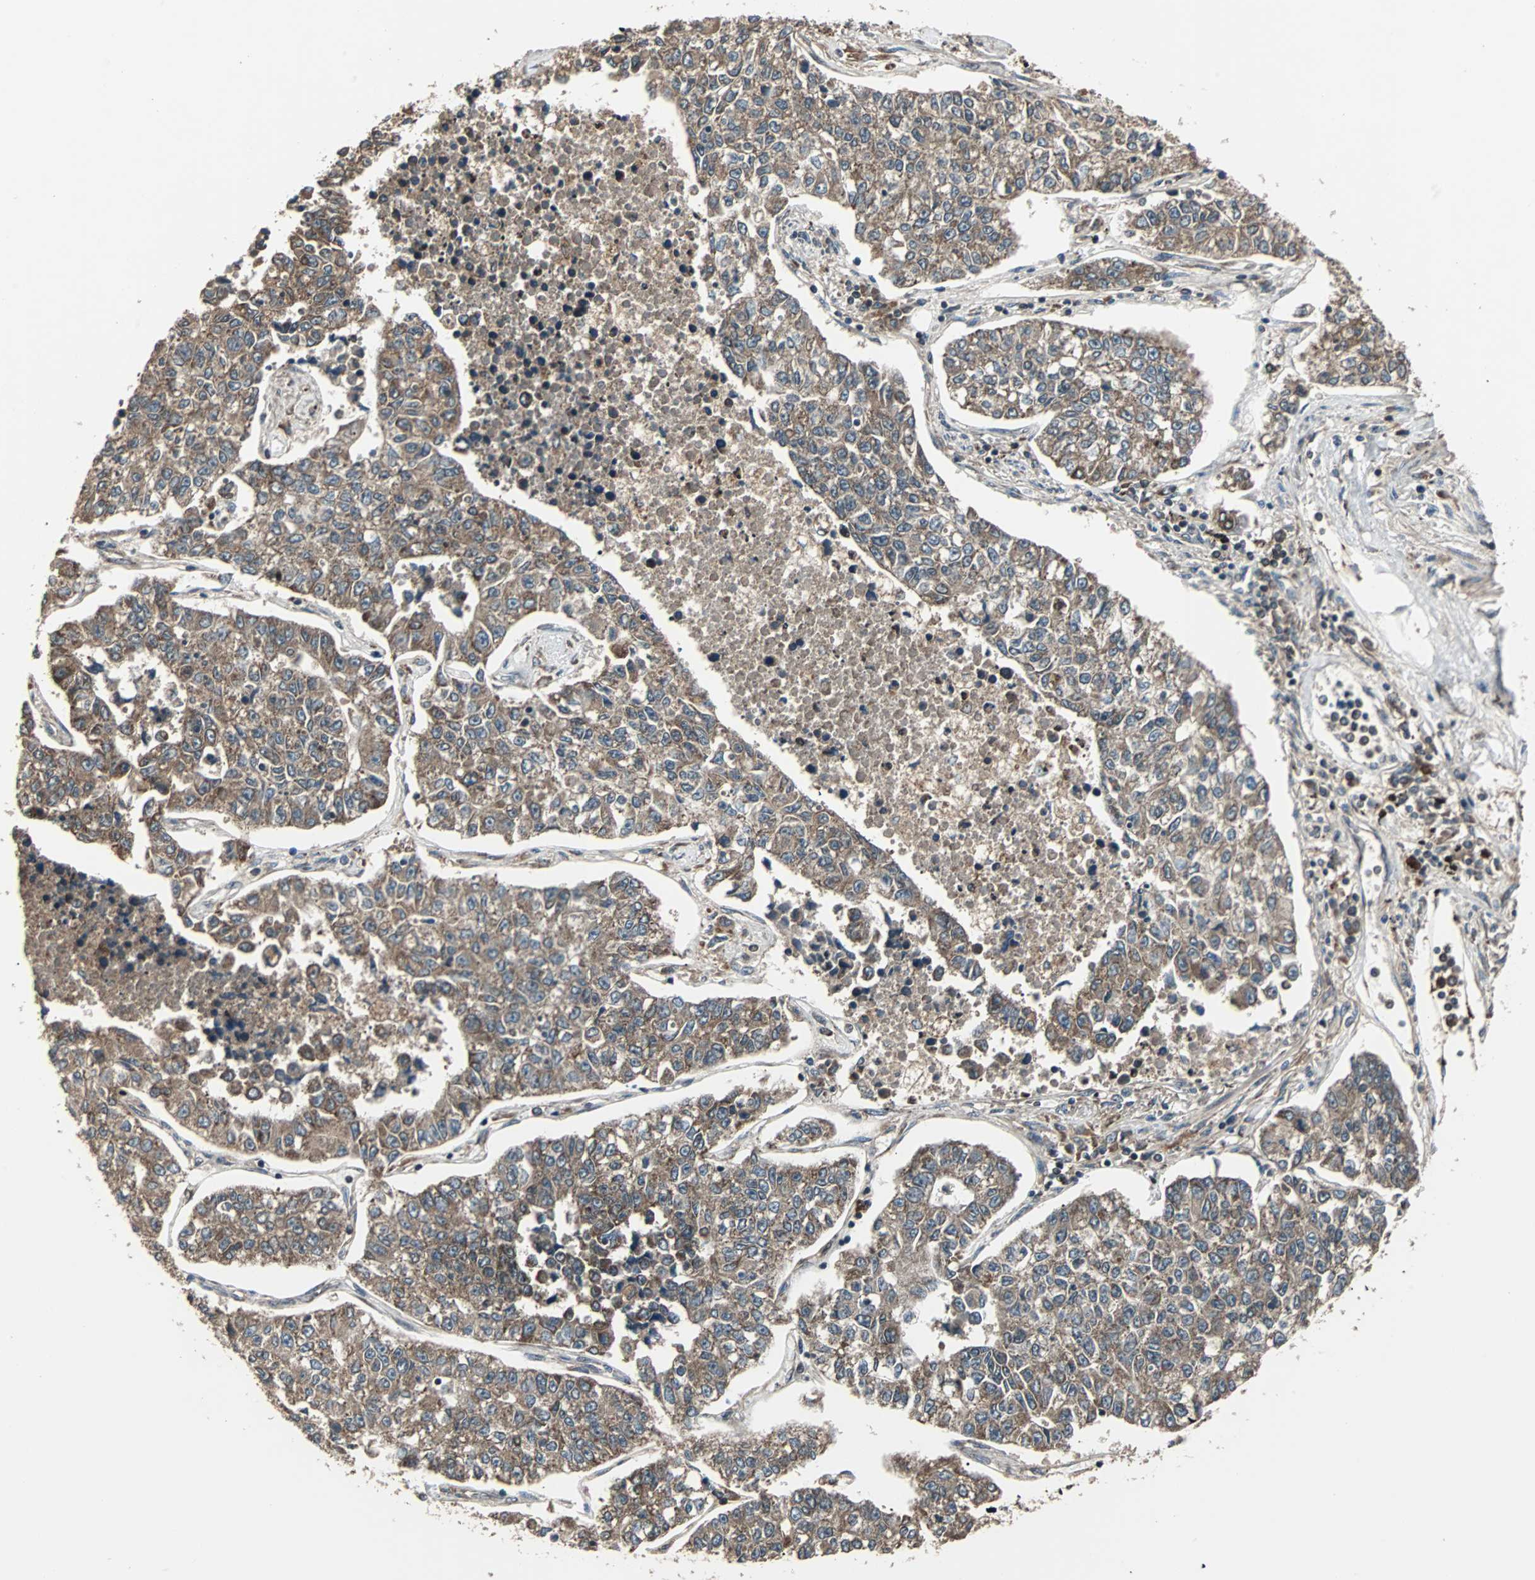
{"staining": {"intensity": "moderate", "quantity": ">75%", "location": "cytoplasmic/membranous"}, "tissue": "lung cancer", "cell_type": "Tumor cells", "image_type": "cancer", "snomed": [{"axis": "morphology", "description": "Adenocarcinoma, NOS"}, {"axis": "topography", "description": "Lung"}], "caption": "Moderate cytoplasmic/membranous protein positivity is identified in about >75% of tumor cells in lung adenocarcinoma.", "gene": "RAB7A", "patient": {"sex": "male", "age": 49}}